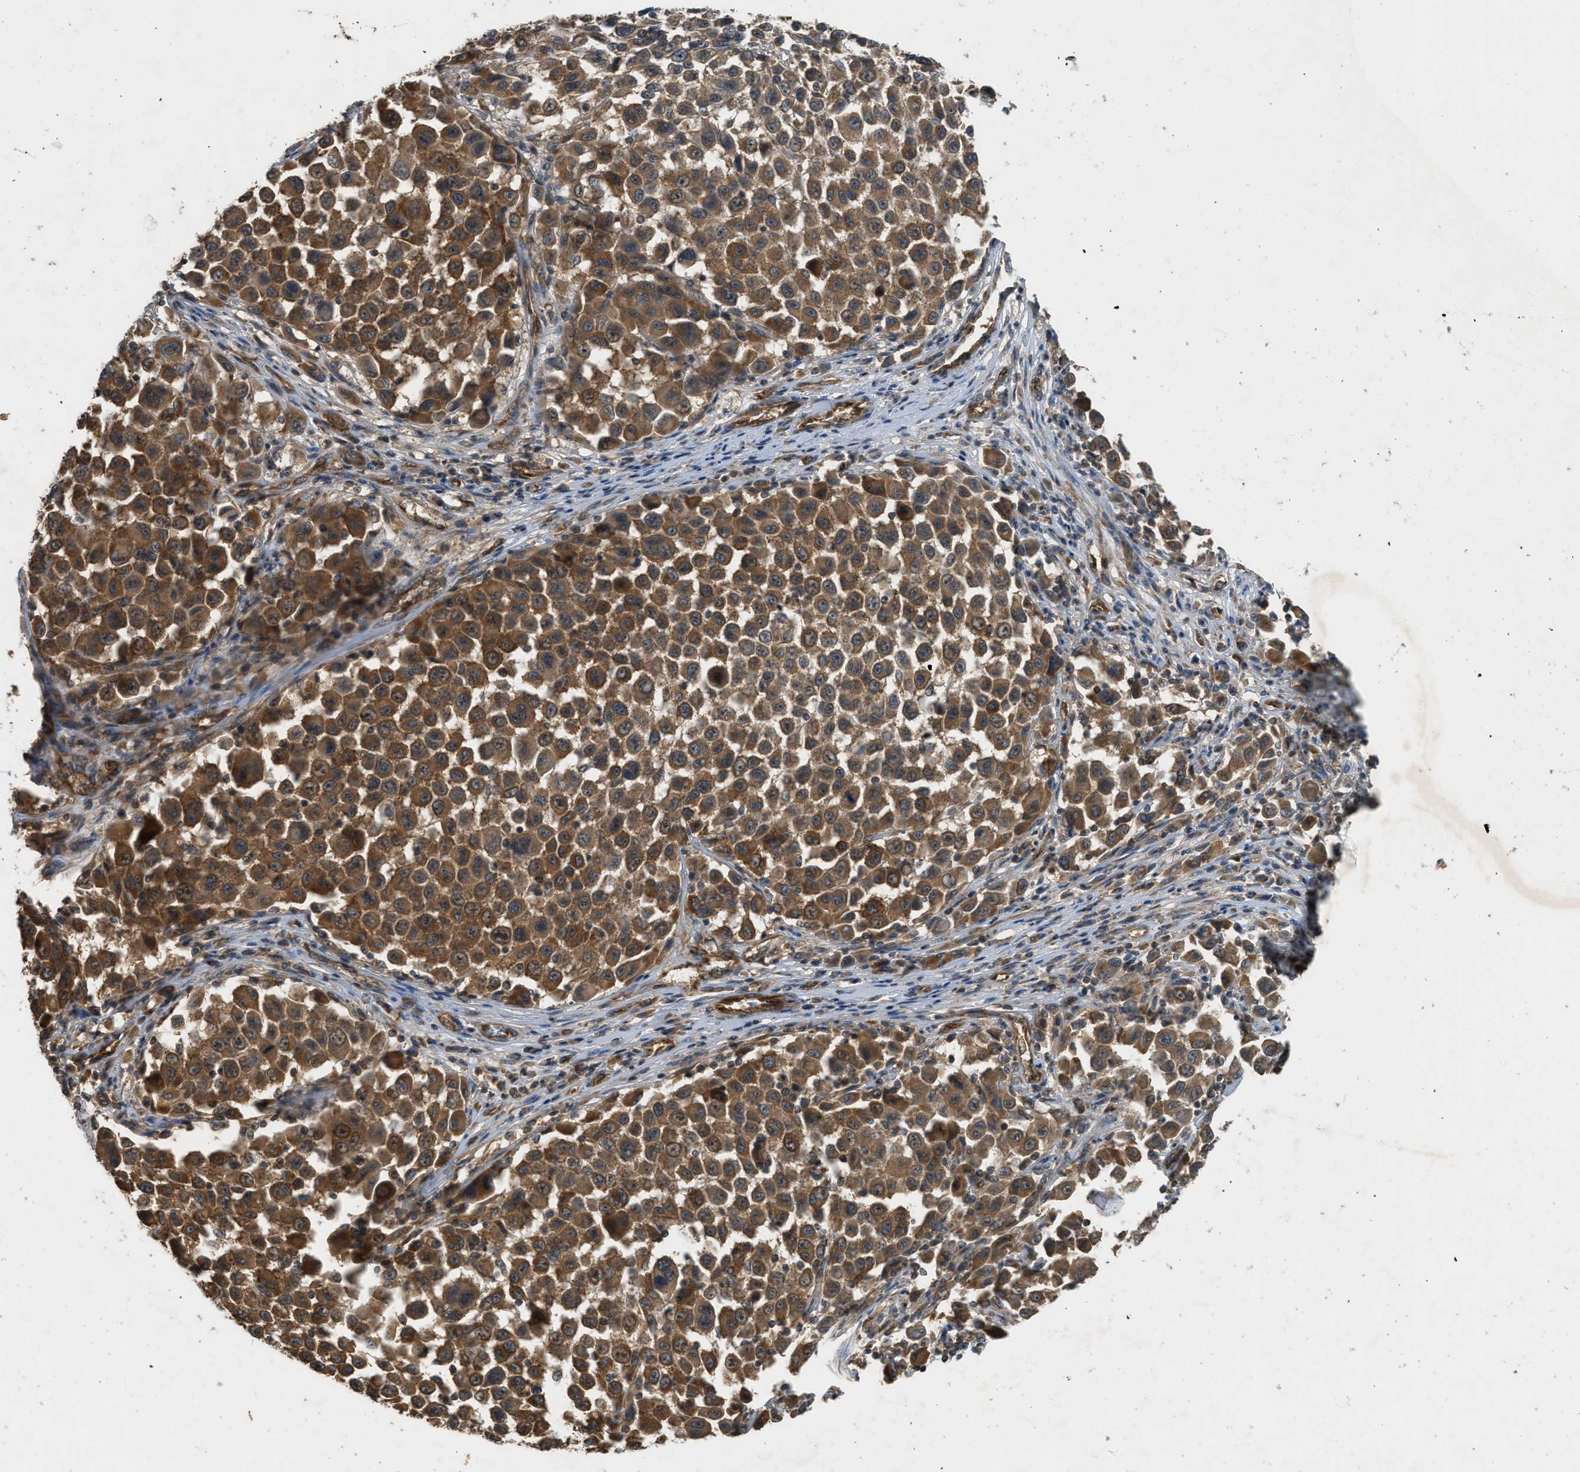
{"staining": {"intensity": "strong", "quantity": ">75%", "location": "cytoplasmic/membranous"}, "tissue": "melanoma", "cell_type": "Tumor cells", "image_type": "cancer", "snomed": [{"axis": "morphology", "description": "Malignant melanoma, Metastatic site"}, {"axis": "topography", "description": "Lymph node"}], "caption": "Tumor cells show high levels of strong cytoplasmic/membranous positivity in about >75% of cells in human malignant melanoma (metastatic site). (Brightfield microscopy of DAB IHC at high magnification).", "gene": "HIP1R", "patient": {"sex": "male", "age": 61}}